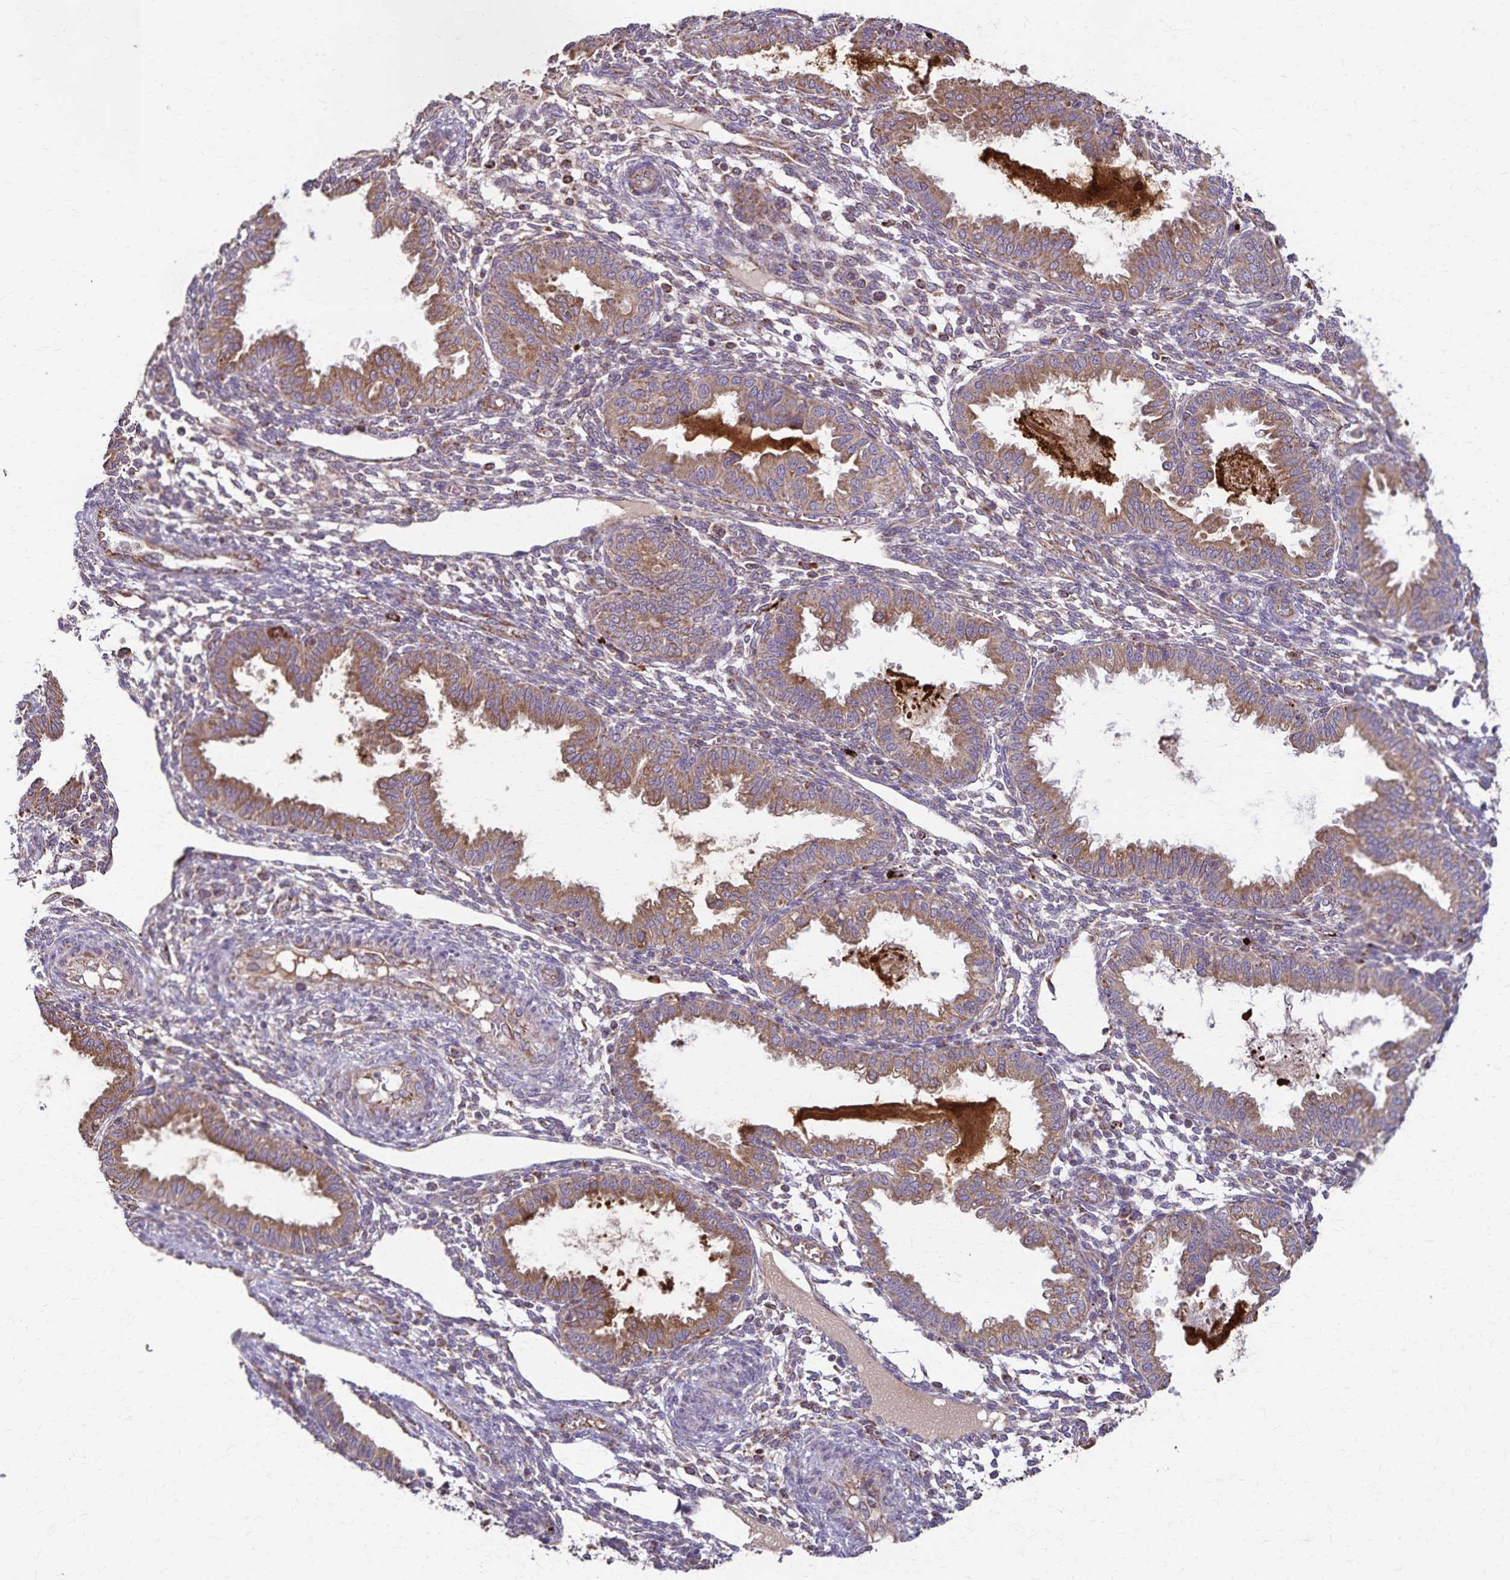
{"staining": {"intensity": "moderate", "quantity": "<25%", "location": "cytoplasmic/membranous"}, "tissue": "endometrium", "cell_type": "Cells in endometrial stroma", "image_type": "normal", "snomed": [{"axis": "morphology", "description": "Normal tissue, NOS"}, {"axis": "topography", "description": "Endometrium"}], "caption": "Protein staining demonstrates moderate cytoplasmic/membranous staining in about <25% of cells in endometrial stroma in unremarkable endometrium.", "gene": "RNF10", "patient": {"sex": "female", "age": 33}}